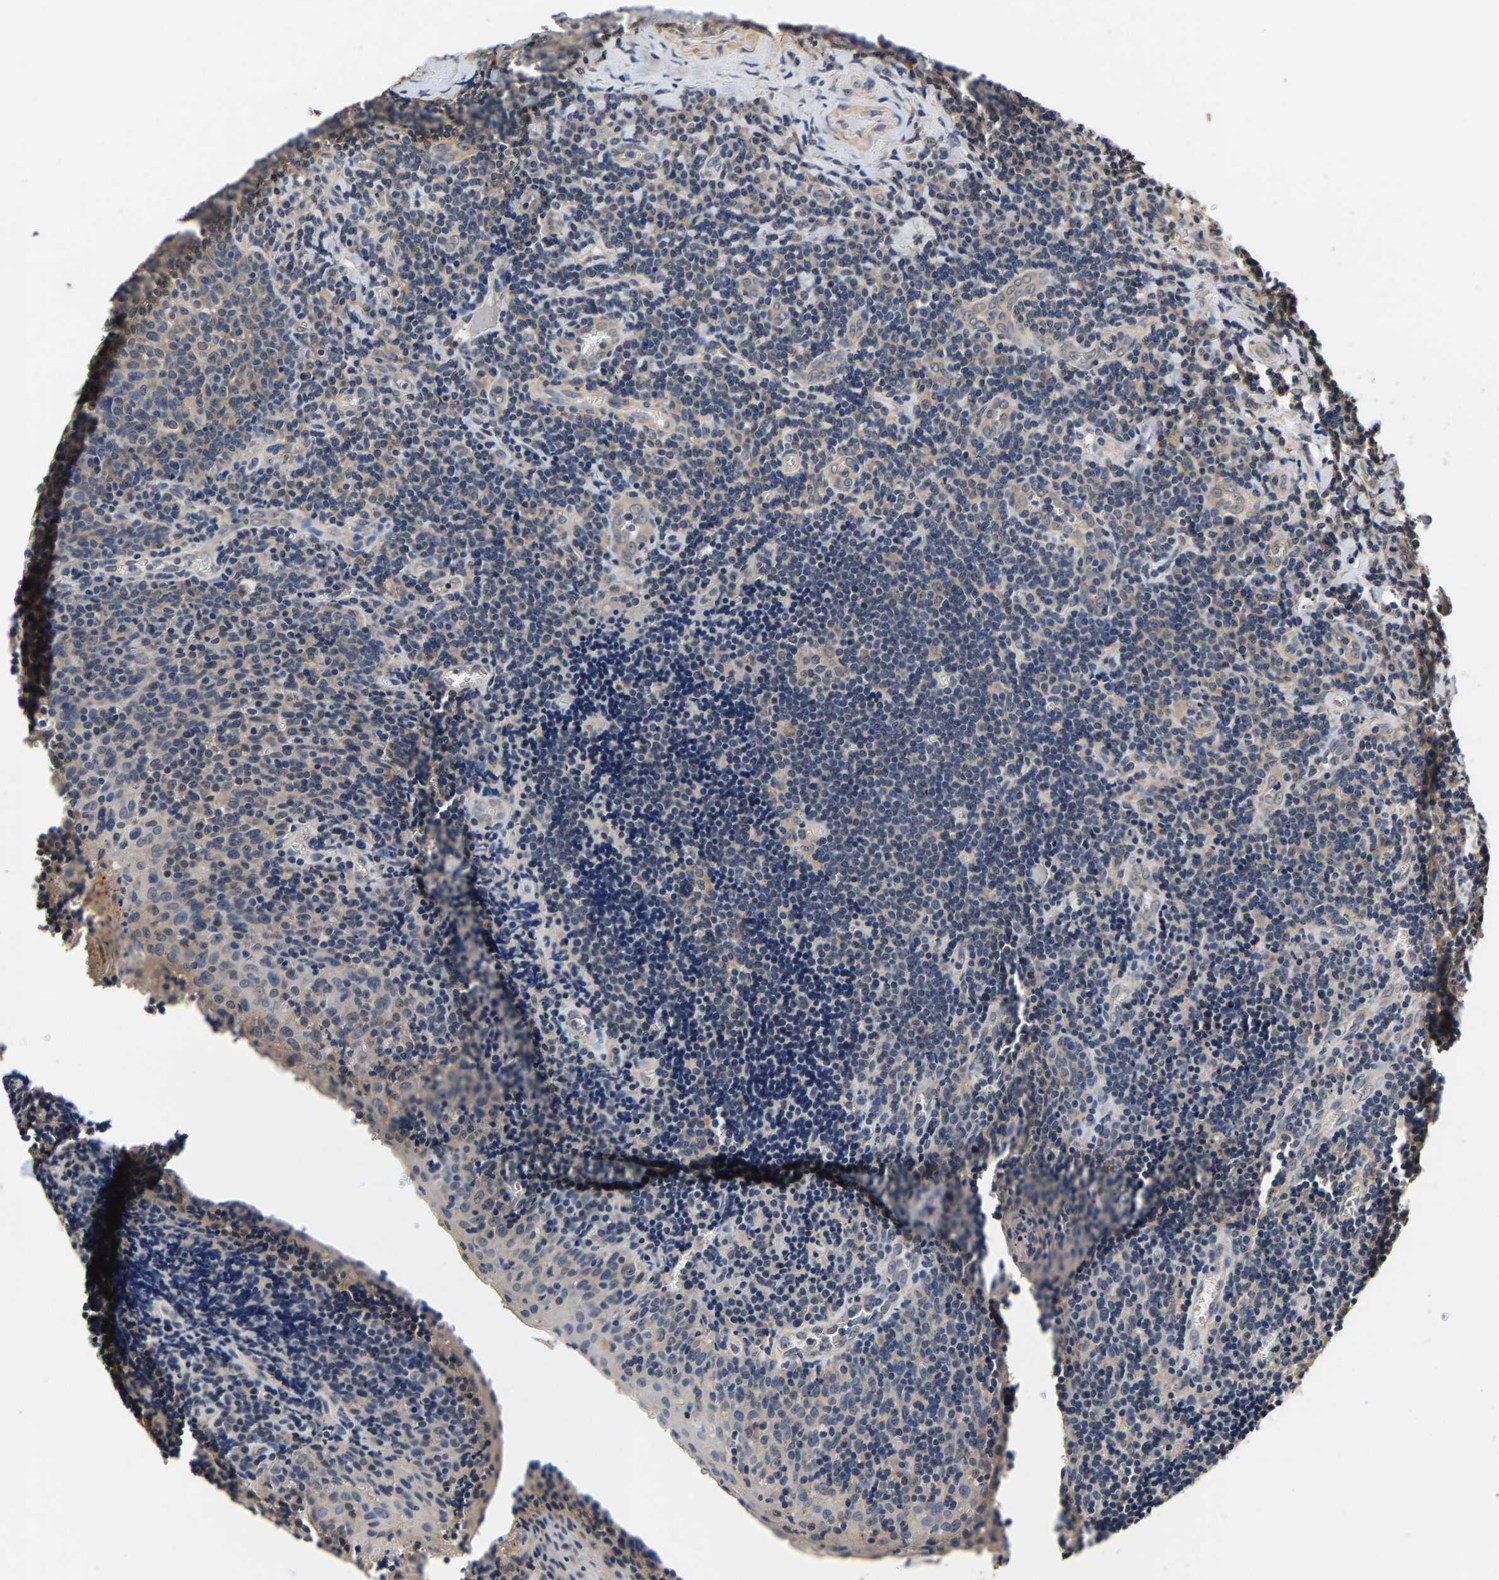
{"staining": {"intensity": "moderate", "quantity": ">75%", "location": "cytoplasmic/membranous"}, "tissue": "tonsil", "cell_type": "Germinal center cells", "image_type": "normal", "snomed": [{"axis": "morphology", "description": "Normal tissue, NOS"}, {"axis": "morphology", "description": "Inflammation, NOS"}, {"axis": "topography", "description": "Tonsil"}], "caption": "Germinal center cells demonstrate moderate cytoplasmic/membranous positivity in about >75% of cells in unremarkable tonsil. Immunohistochemistry stains the protein of interest in brown and the nuclei are stained blue.", "gene": "RUVBL1", "patient": {"sex": "female", "age": 31}}